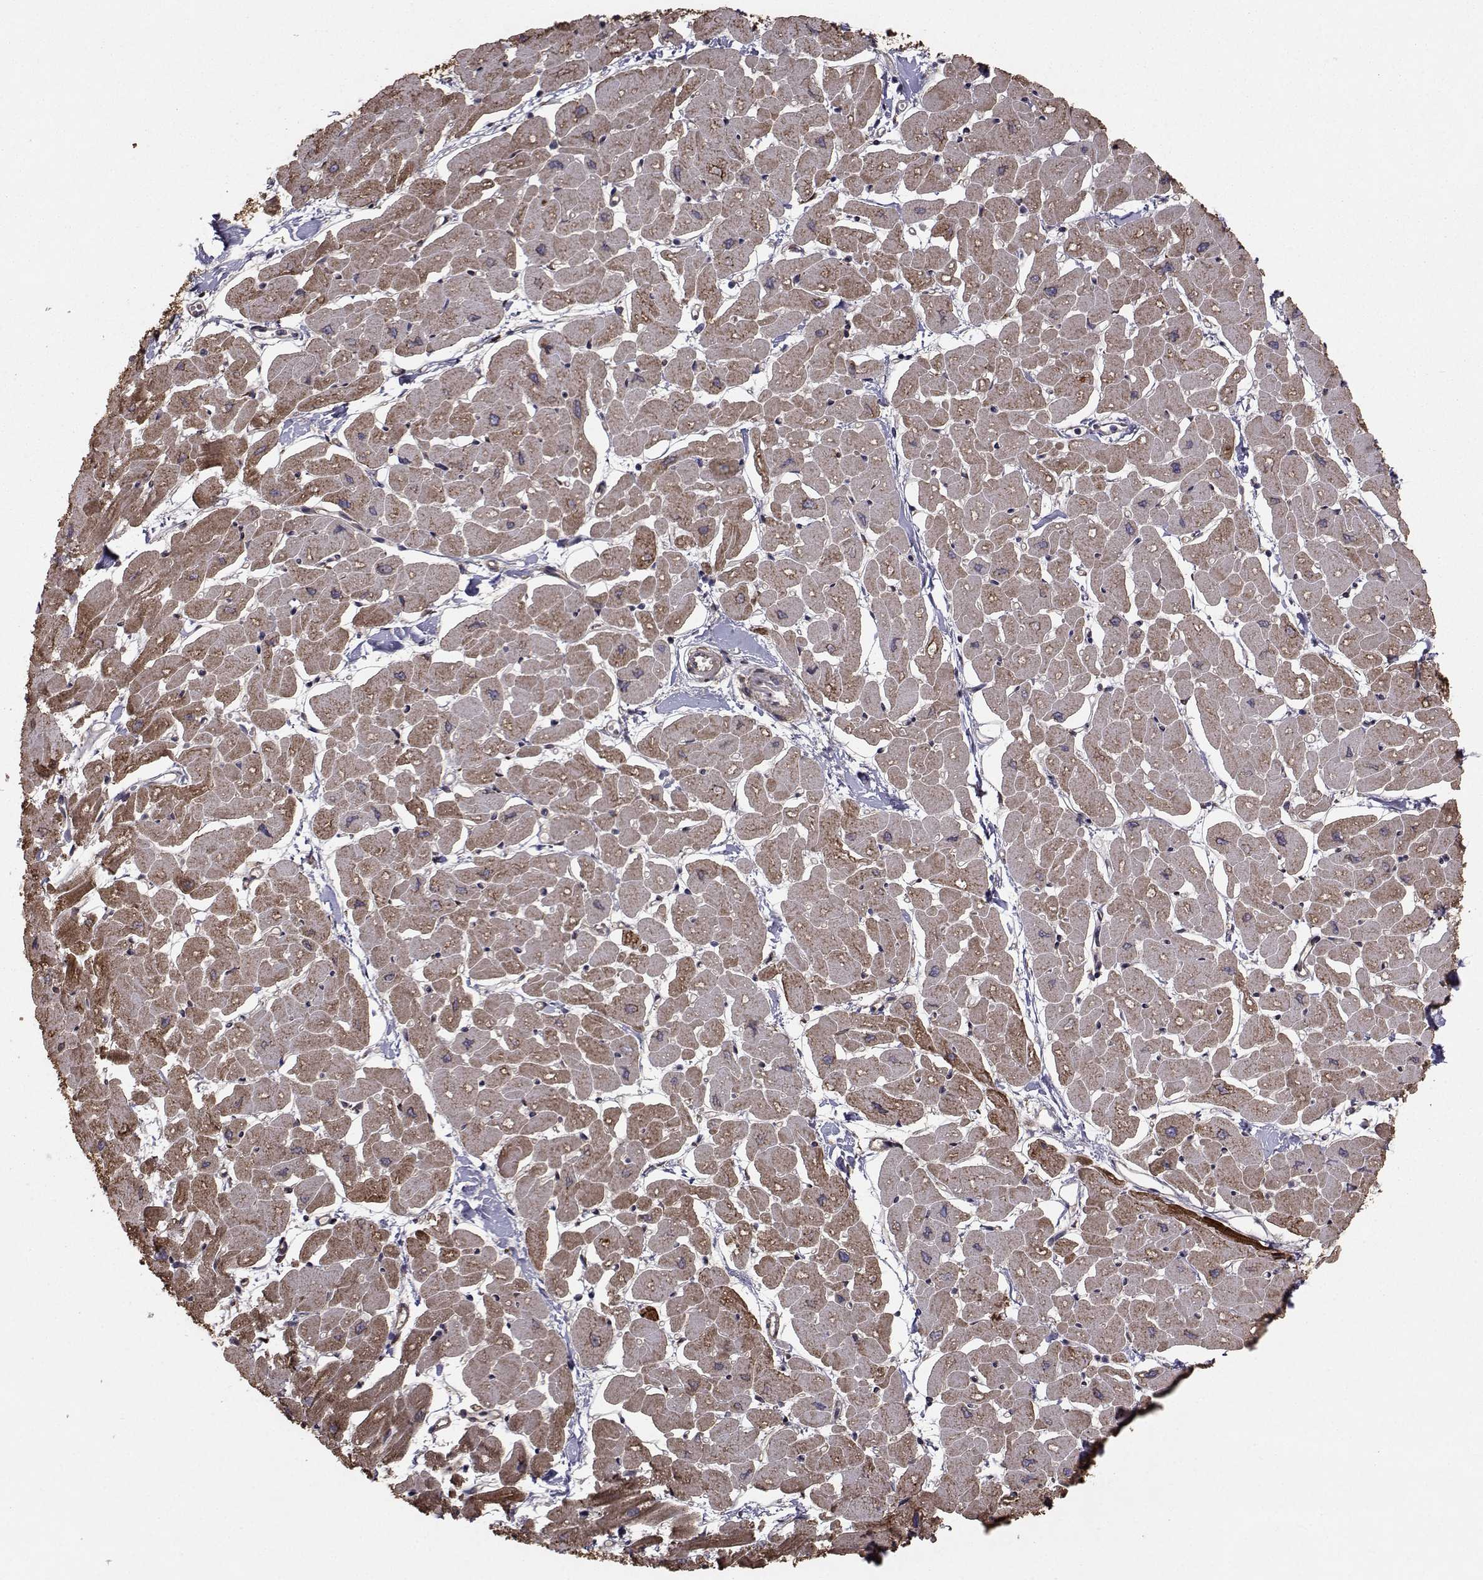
{"staining": {"intensity": "strong", "quantity": "25%-75%", "location": "cytoplasmic/membranous"}, "tissue": "heart muscle", "cell_type": "Cardiomyocytes", "image_type": "normal", "snomed": [{"axis": "morphology", "description": "Normal tissue, NOS"}, {"axis": "topography", "description": "Heart"}], "caption": "Immunohistochemistry (IHC) photomicrograph of unremarkable human heart muscle stained for a protein (brown), which shows high levels of strong cytoplasmic/membranous positivity in approximately 25%-75% of cardiomyocytes.", "gene": "TRIP10", "patient": {"sex": "male", "age": 57}}